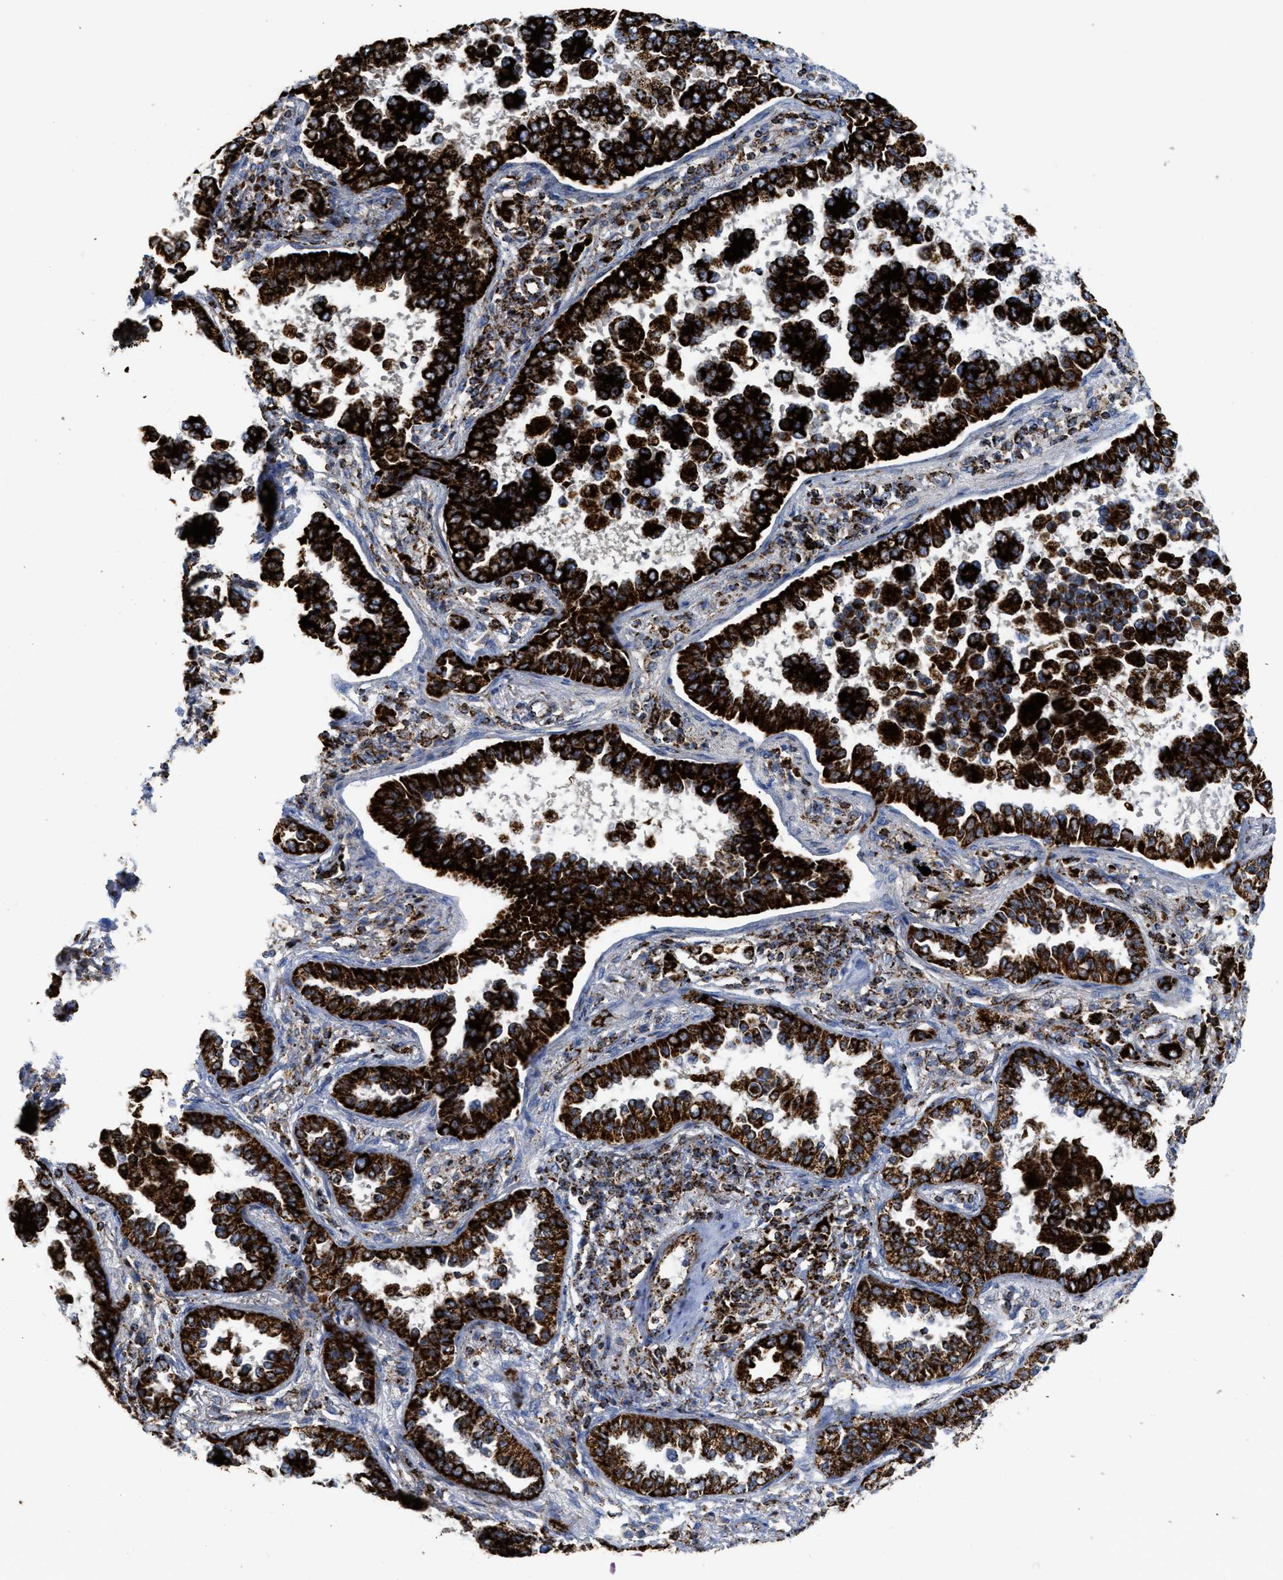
{"staining": {"intensity": "strong", "quantity": ">75%", "location": "cytoplasmic/membranous"}, "tissue": "lung cancer", "cell_type": "Tumor cells", "image_type": "cancer", "snomed": [{"axis": "morphology", "description": "Normal tissue, NOS"}, {"axis": "morphology", "description": "Adenocarcinoma, NOS"}, {"axis": "topography", "description": "Lung"}], "caption": "Immunohistochemical staining of human adenocarcinoma (lung) exhibits high levels of strong cytoplasmic/membranous protein expression in approximately >75% of tumor cells.", "gene": "SQOR", "patient": {"sex": "male", "age": 59}}